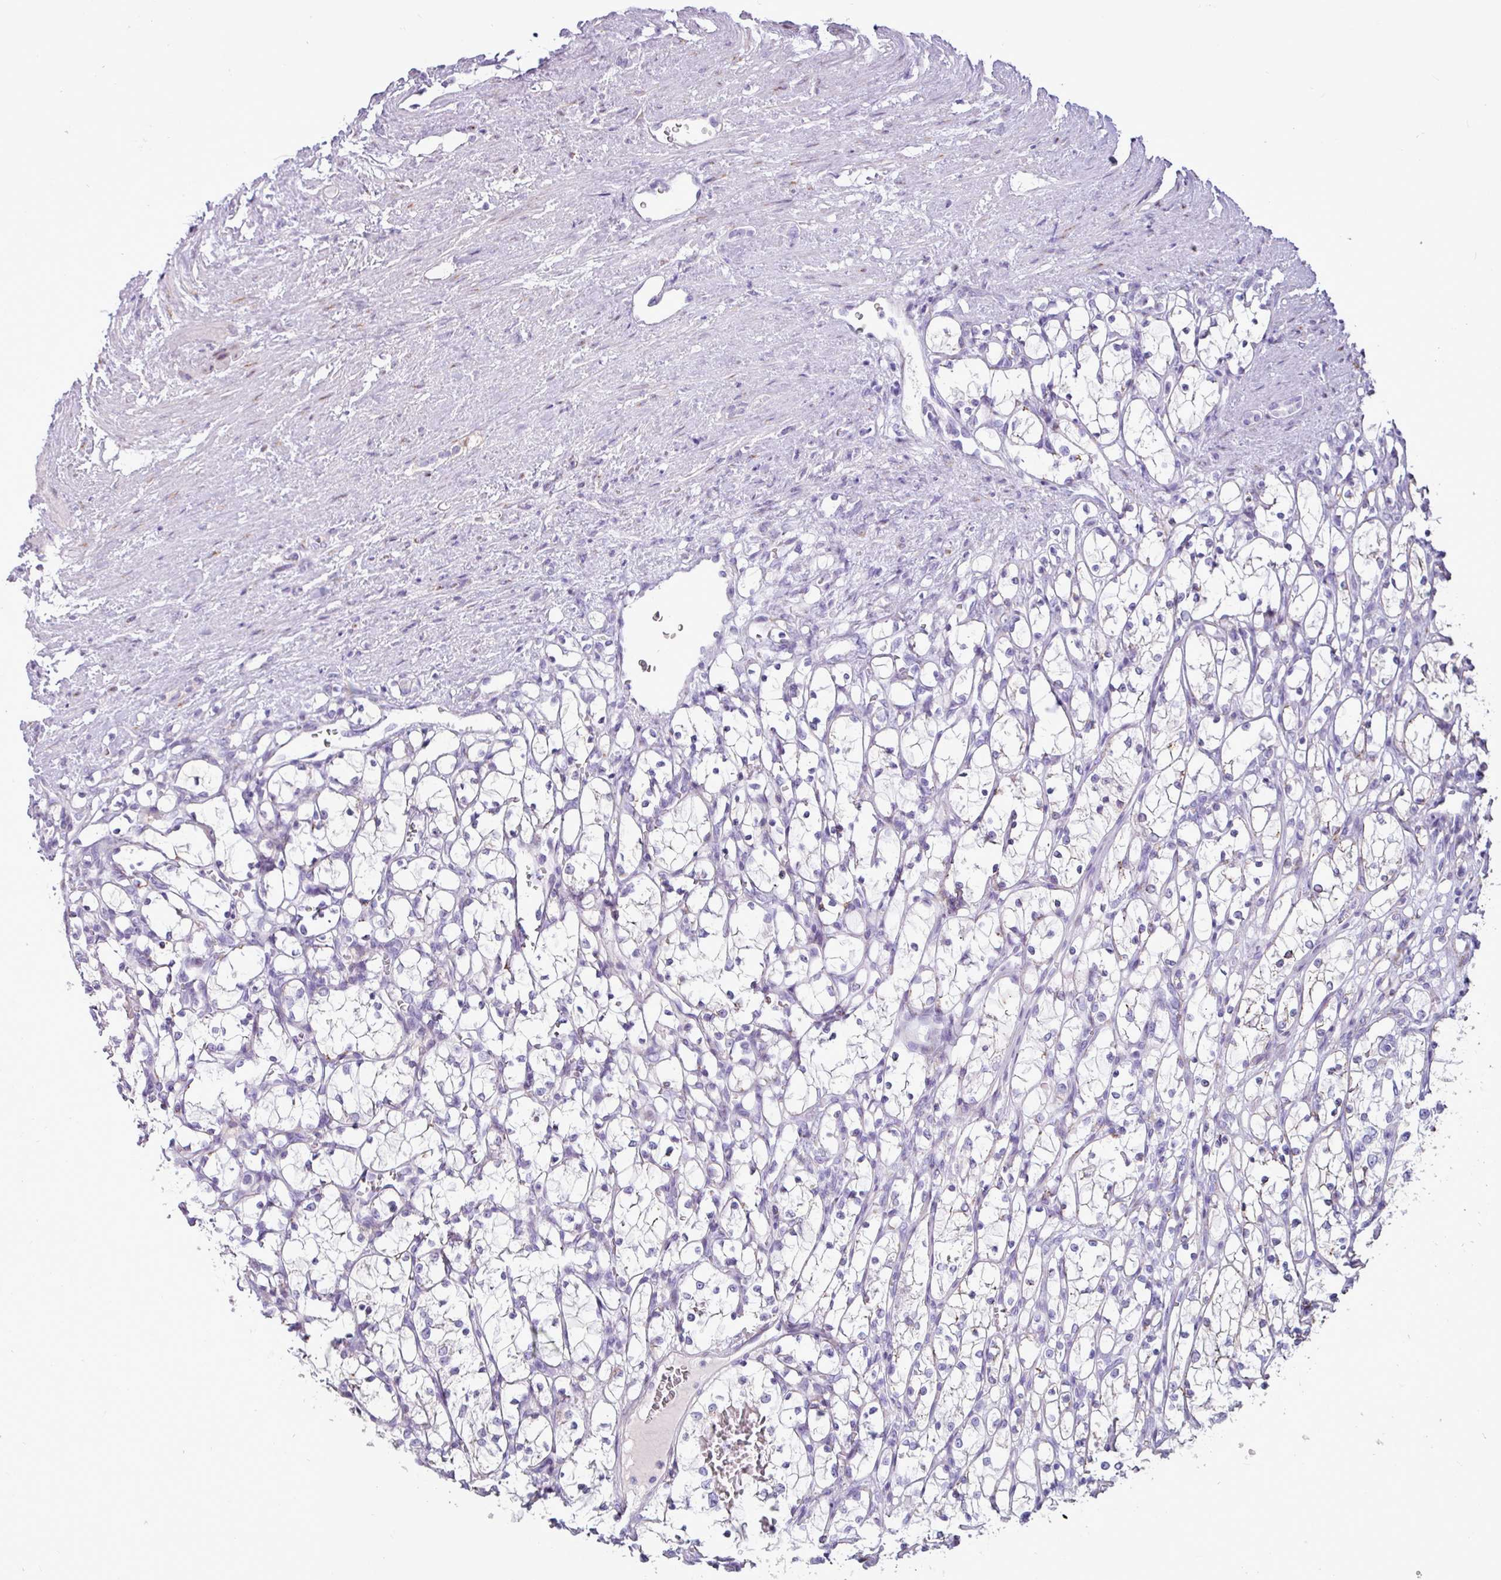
{"staining": {"intensity": "negative", "quantity": "none", "location": "none"}, "tissue": "renal cancer", "cell_type": "Tumor cells", "image_type": "cancer", "snomed": [{"axis": "morphology", "description": "Adenocarcinoma, NOS"}, {"axis": "topography", "description": "Kidney"}], "caption": "An image of human renal cancer is negative for staining in tumor cells. (Immunohistochemistry, brightfield microscopy, high magnification).", "gene": "PPP1R35", "patient": {"sex": "female", "age": 69}}